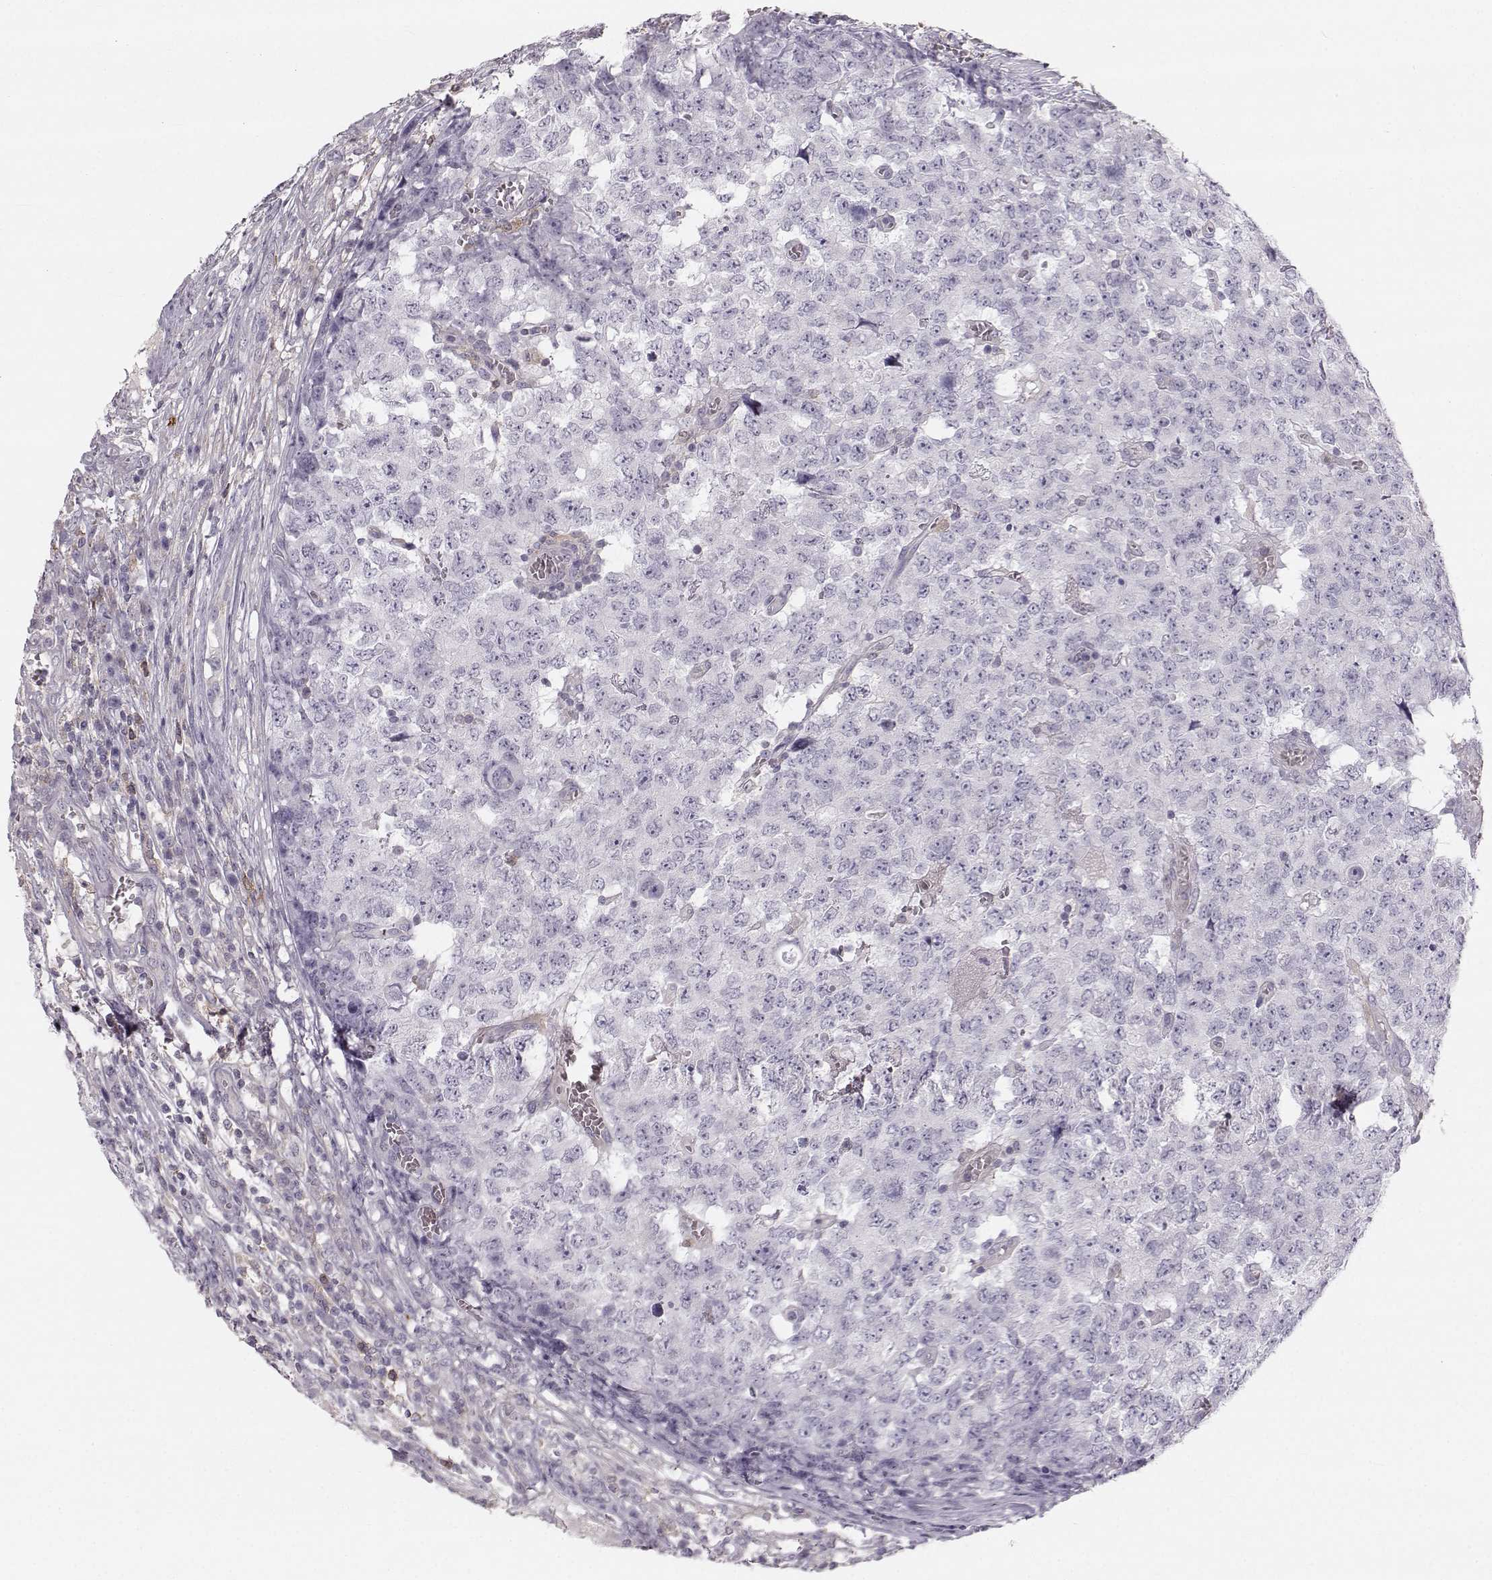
{"staining": {"intensity": "negative", "quantity": "none", "location": "none"}, "tissue": "testis cancer", "cell_type": "Tumor cells", "image_type": "cancer", "snomed": [{"axis": "morphology", "description": "Carcinoma, Embryonal, NOS"}, {"axis": "topography", "description": "Testis"}], "caption": "This is an immunohistochemistry (IHC) image of testis cancer. There is no staining in tumor cells.", "gene": "RUNDC3A", "patient": {"sex": "male", "age": 23}}